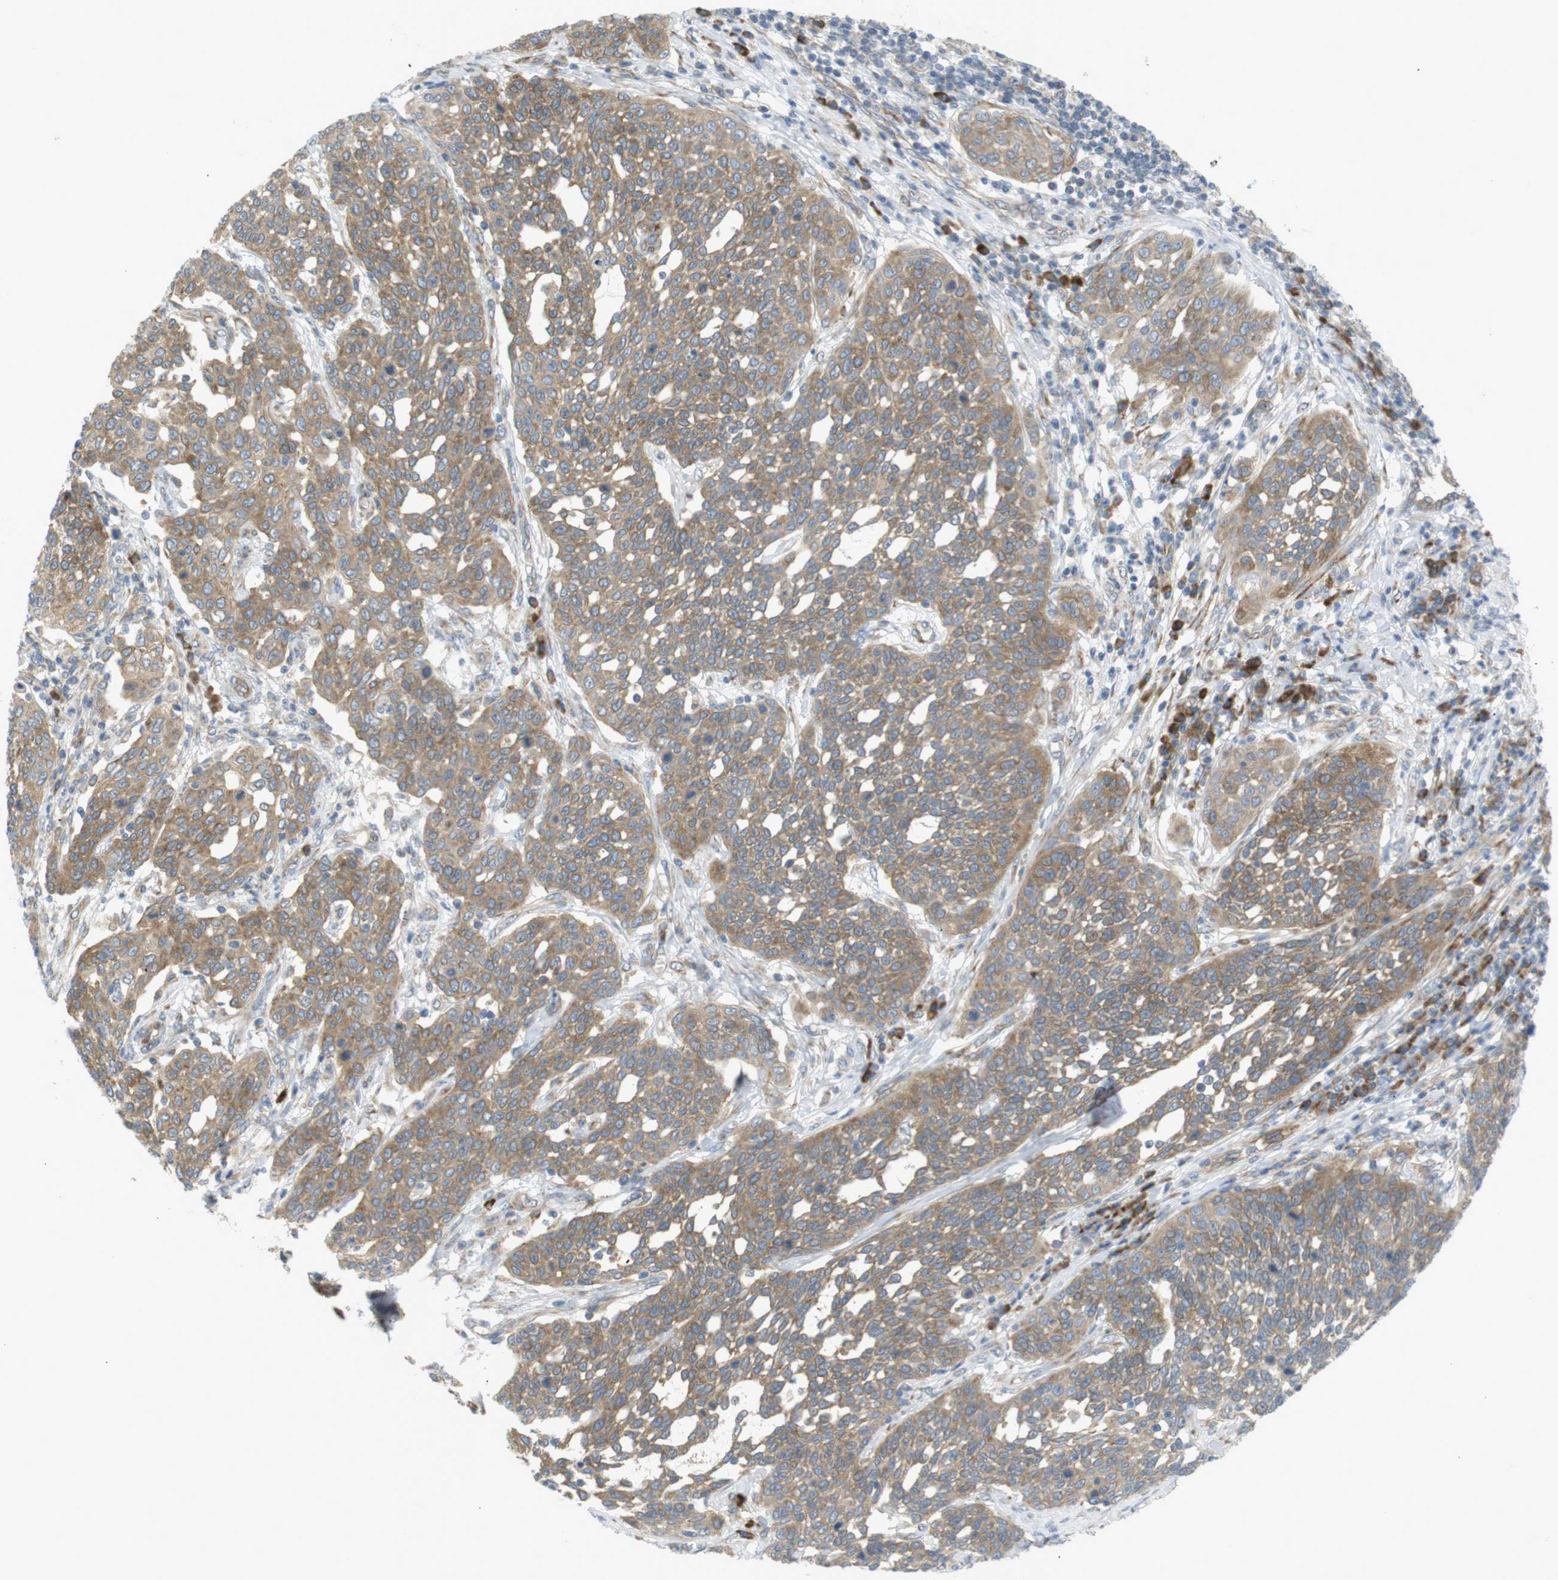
{"staining": {"intensity": "moderate", "quantity": ">75%", "location": "cytoplasmic/membranous"}, "tissue": "cervical cancer", "cell_type": "Tumor cells", "image_type": "cancer", "snomed": [{"axis": "morphology", "description": "Squamous cell carcinoma, NOS"}, {"axis": "topography", "description": "Cervix"}], "caption": "A medium amount of moderate cytoplasmic/membranous staining is appreciated in approximately >75% of tumor cells in cervical cancer (squamous cell carcinoma) tissue. Ihc stains the protein of interest in brown and the nuclei are stained blue.", "gene": "GJC3", "patient": {"sex": "female", "age": 34}}